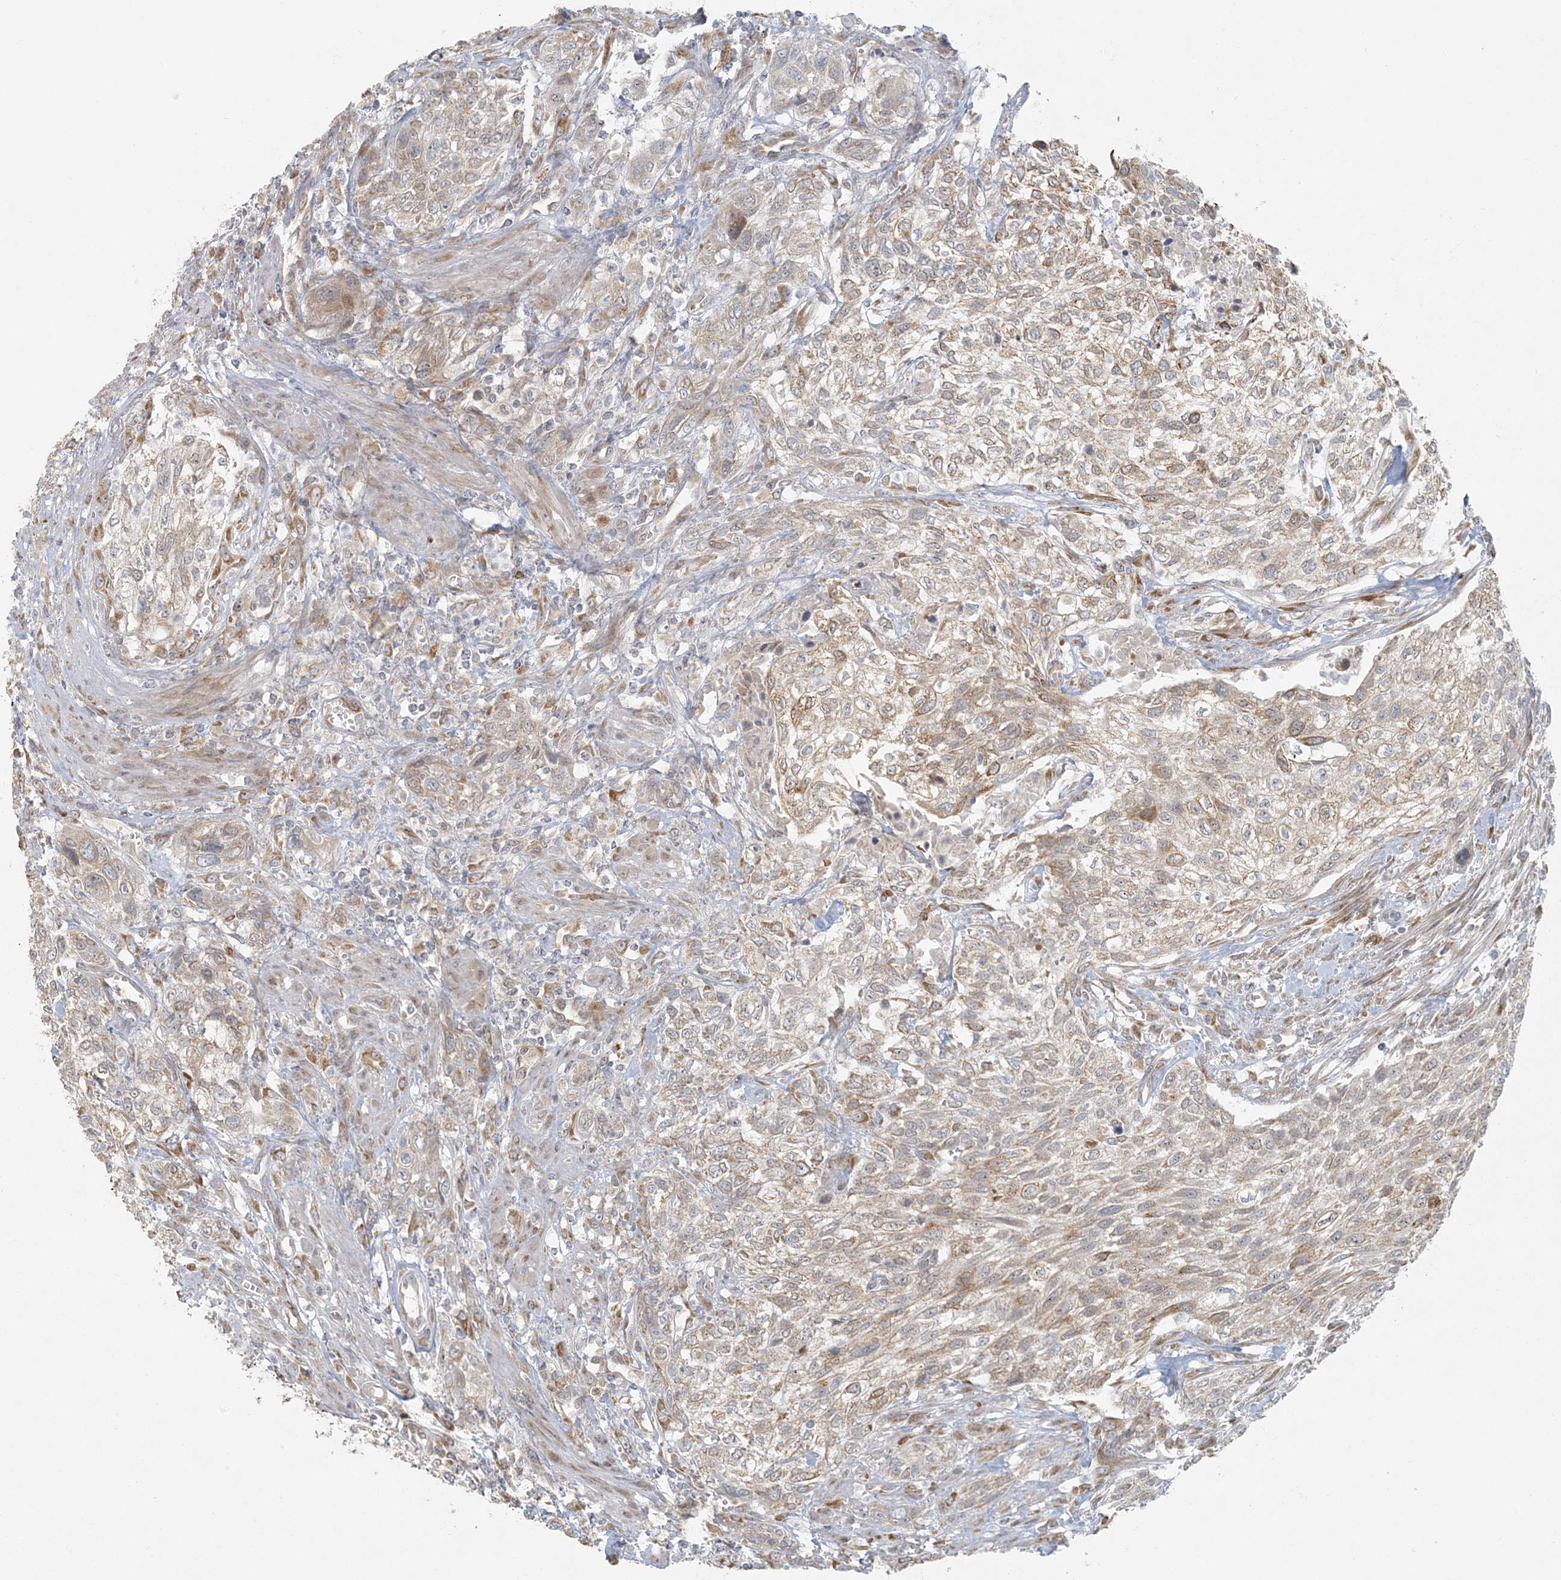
{"staining": {"intensity": "weak", "quantity": ">75%", "location": "cytoplasmic/membranous"}, "tissue": "urothelial cancer", "cell_type": "Tumor cells", "image_type": "cancer", "snomed": [{"axis": "morphology", "description": "Urothelial carcinoma, High grade"}, {"axis": "topography", "description": "Urinary bladder"}], "caption": "Urothelial carcinoma (high-grade) stained with IHC shows weak cytoplasmic/membranous positivity in about >75% of tumor cells.", "gene": "HACL1", "patient": {"sex": "male", "age": 35}}